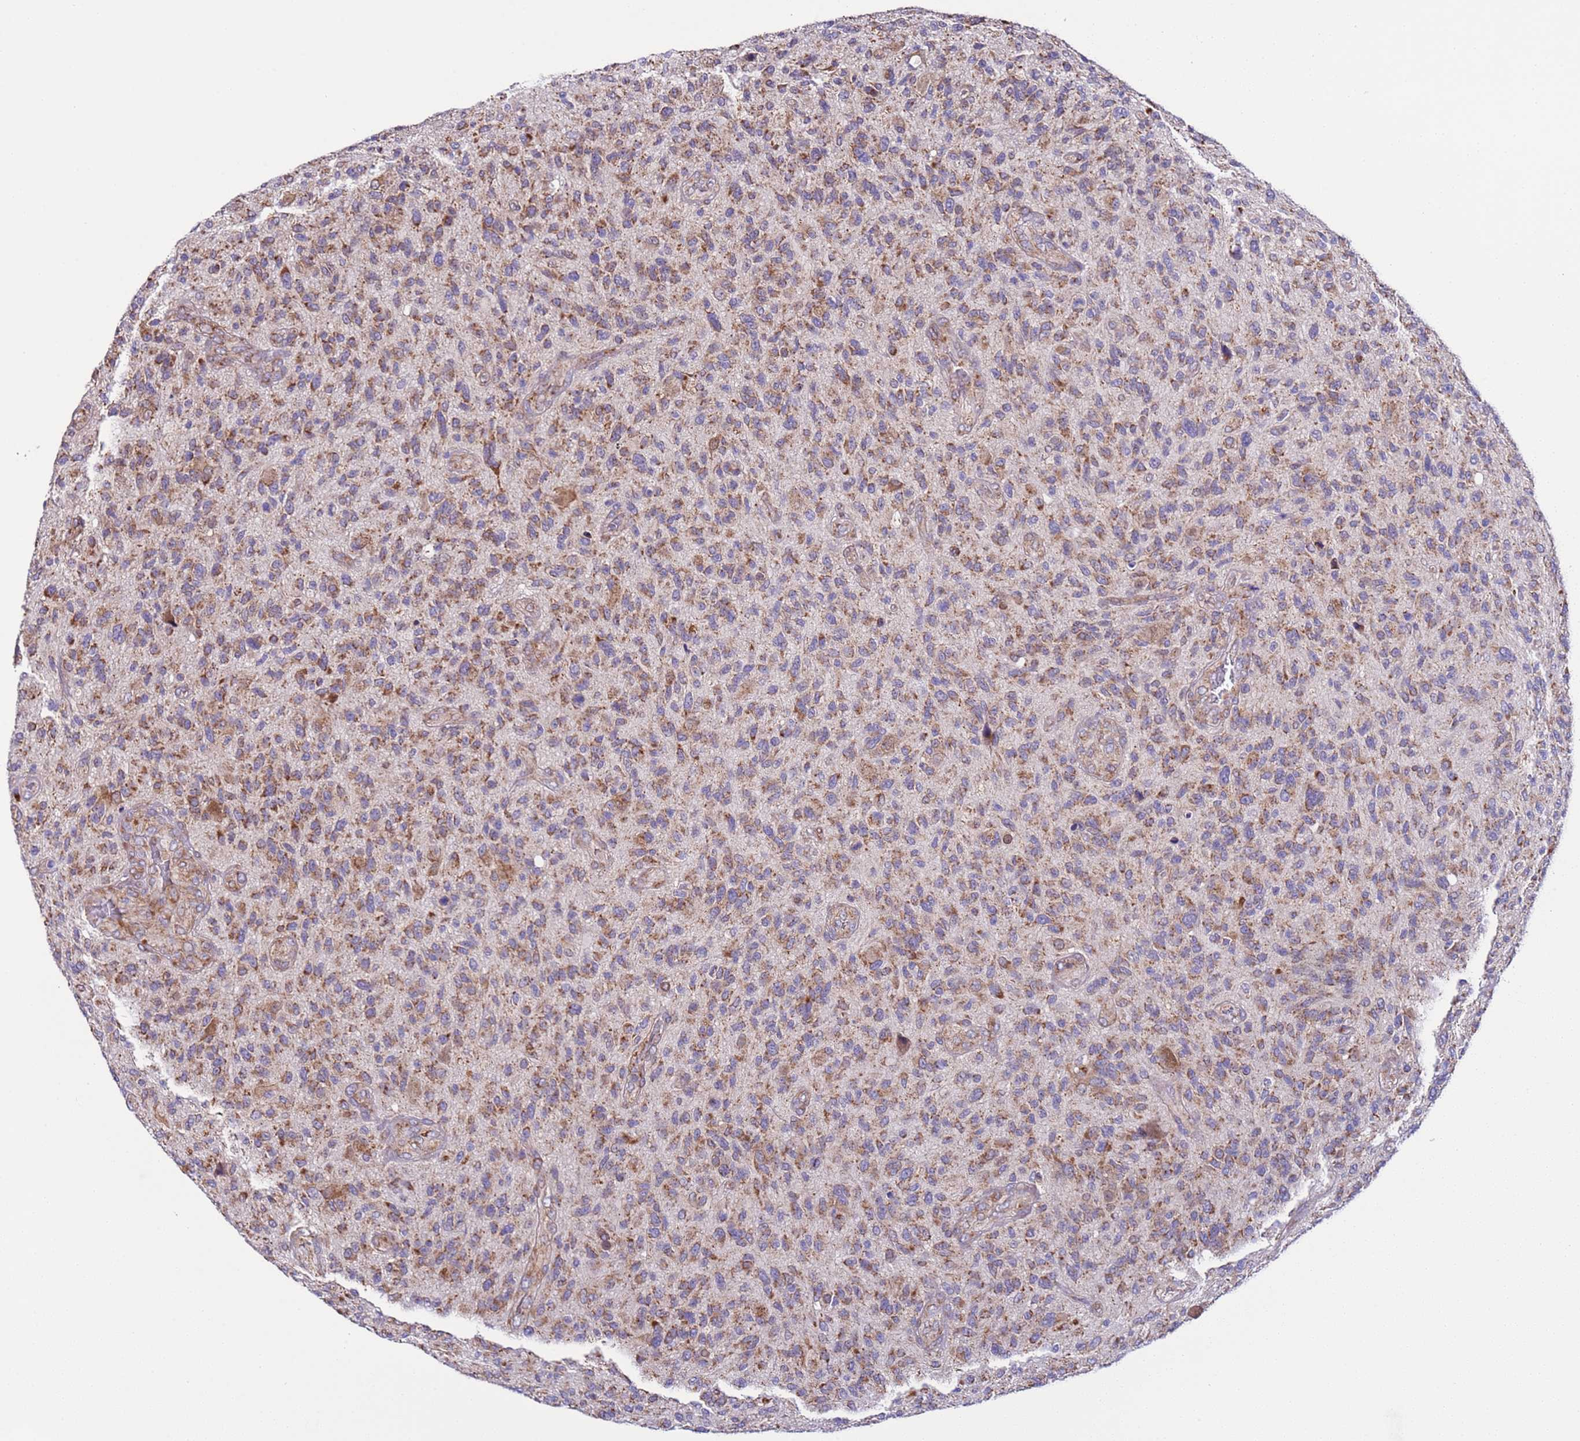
{"staining": {"intensity": "moderate", "quantity": ">75%", "location": "cytoplasmic/membranous"}, "tissue": "glioma", "cell_type": "Tumor cells", "image_type": "cancer", "snomed": [{"axis": "morphology", "description": "Glioma, malignant, High grade"}, {"axis": "topography", "description": "Brain"}], "caption": "Human glioma stained with a brown dye demonstrates moderate cytoplasmic/membranous positive staining in approximately >75% of tumor cells.", "gene": "AHI1", "patient": {"sex": "male", "age": 47}}